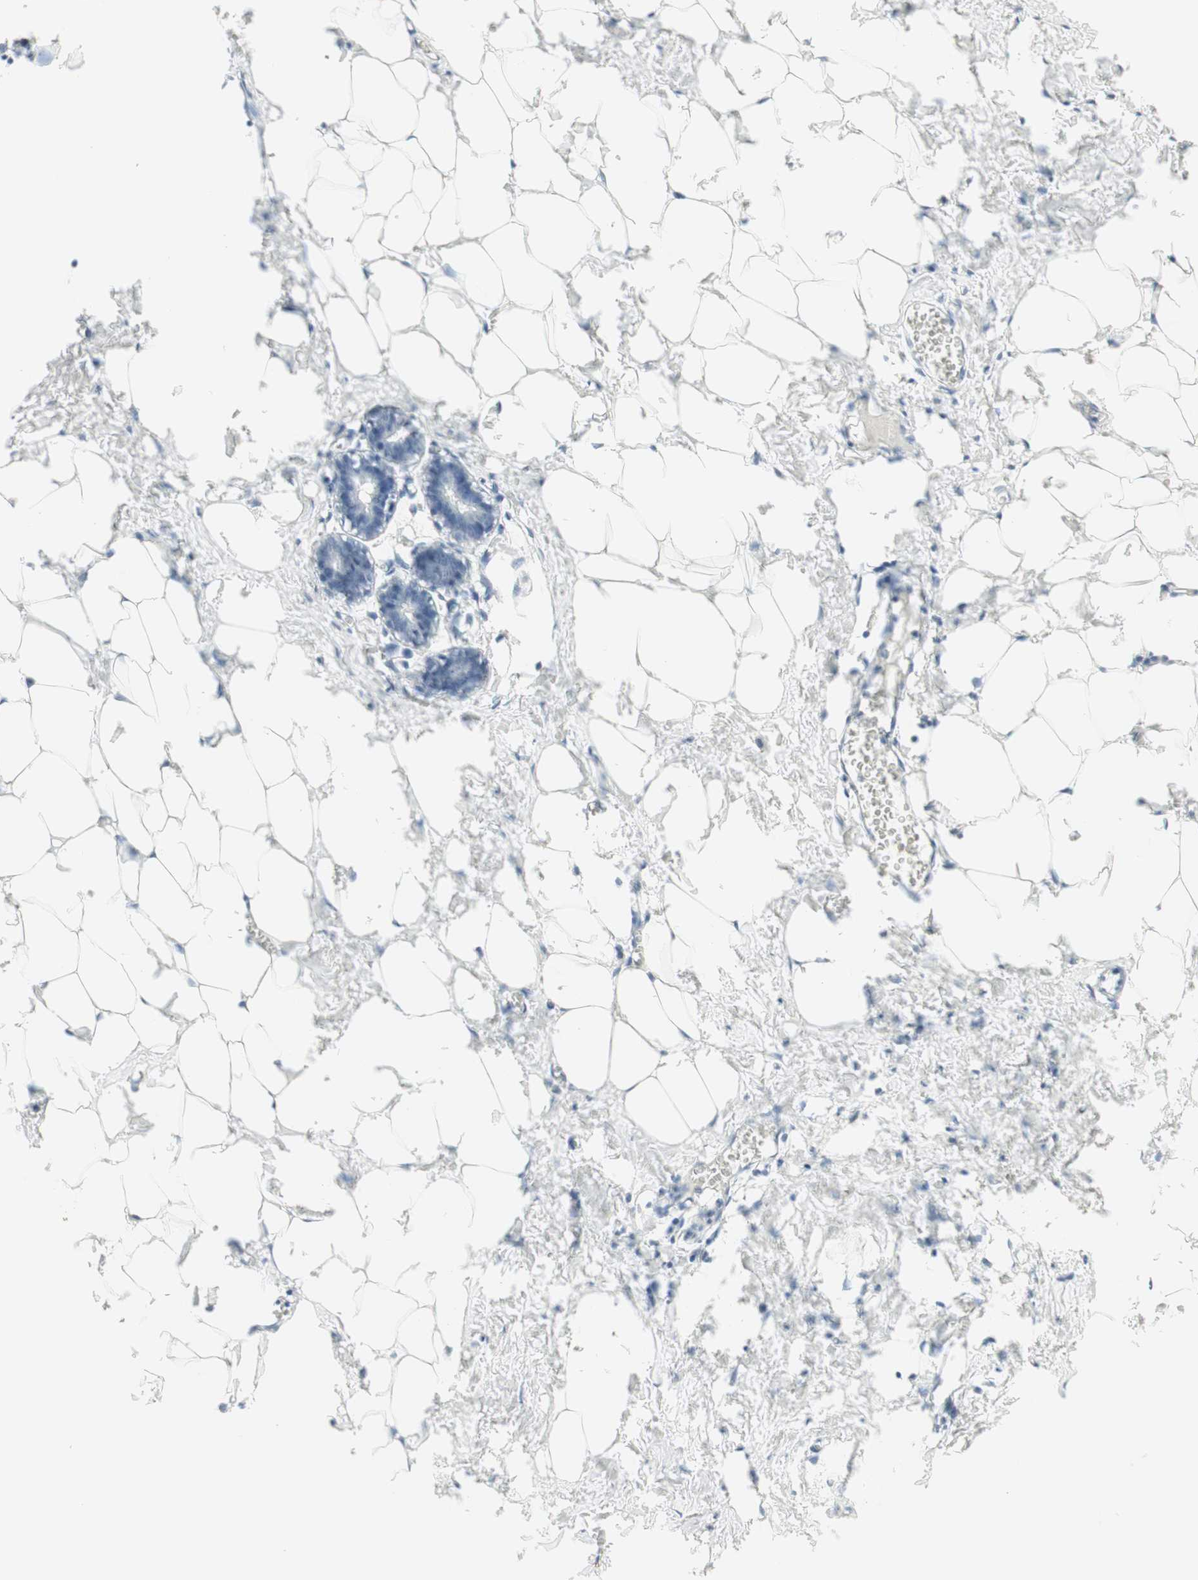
{"staining": {"intensity": "negative", "quantity": "none", "location": "none"}, "tissue": "breast", "cell_type": "Adipocytes", "image_type": "normal", "snomed": [{"axis": "morphology", "description": "Normal tissue, NOS"}, {"axis": "topography", "description": "Breast"}], "caption": "Protein analysis of benign breast reveals no significant positivity in adipocytes. (DAB immunohistochemistry (IHC) visualized using brightfield microscopy, high magnification).", "gene": "PLCD4", "patient": {"sex": "female", "age": 27}}